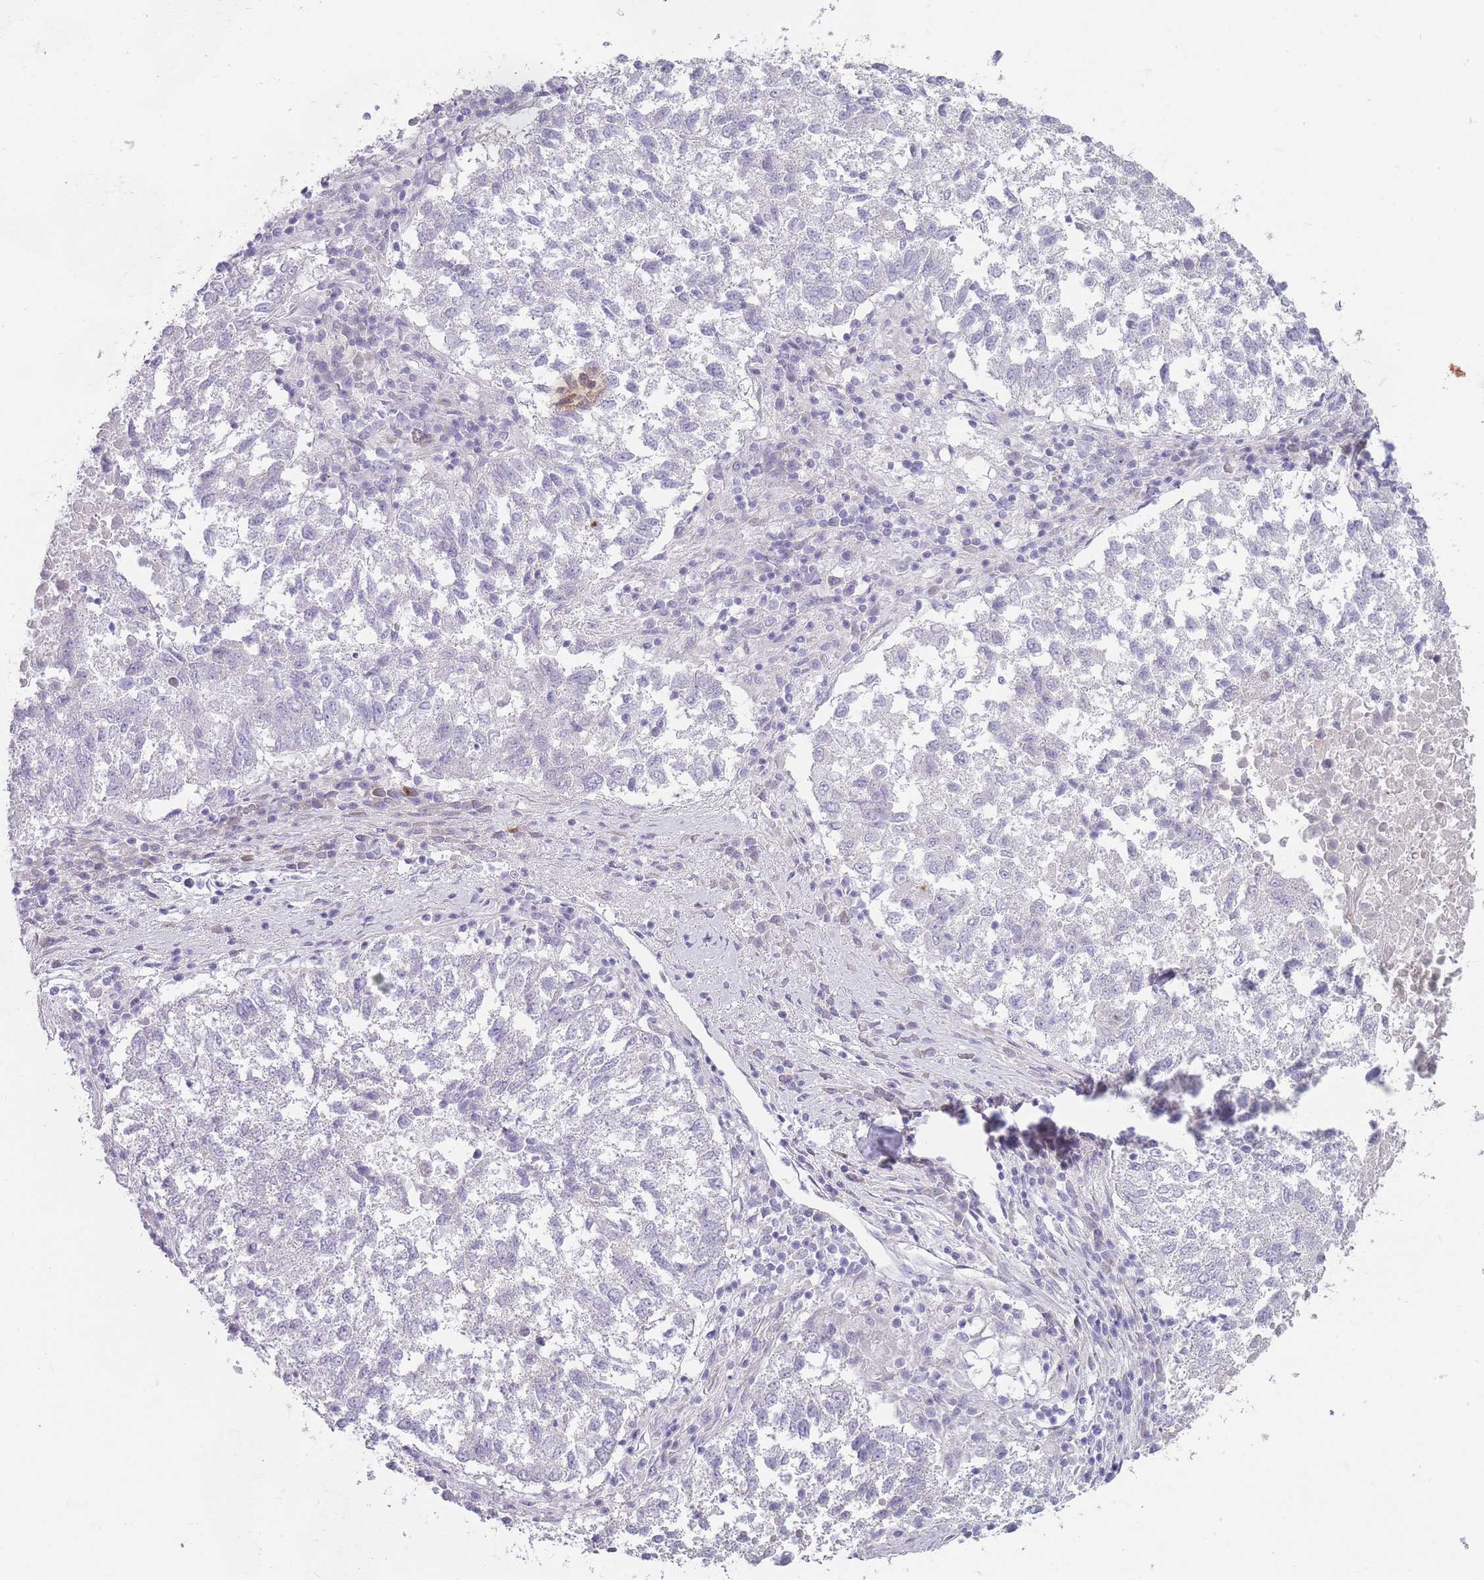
{"staining": {"intensity": "negative", "quantity": "none", "location": "none"}, "tissue": "lung cancer", "cell_type": "Tumor cells", "image_type": "cancer", "snomed": [{"axis": "morphology", "description": "Squamous cell carcinoma, NOS"}, {"axis": "topography", "description": "Lung"}], "caption": "Protein analysis of lung cancer (squamous cell carcinoma) displays no significant expression in tumor cells. (Immunohistochemistry (ihc), brightfield microscopy, high magnification).", "gene": "PAIP2B", "patient": {"sex": "male", "age": 73}}